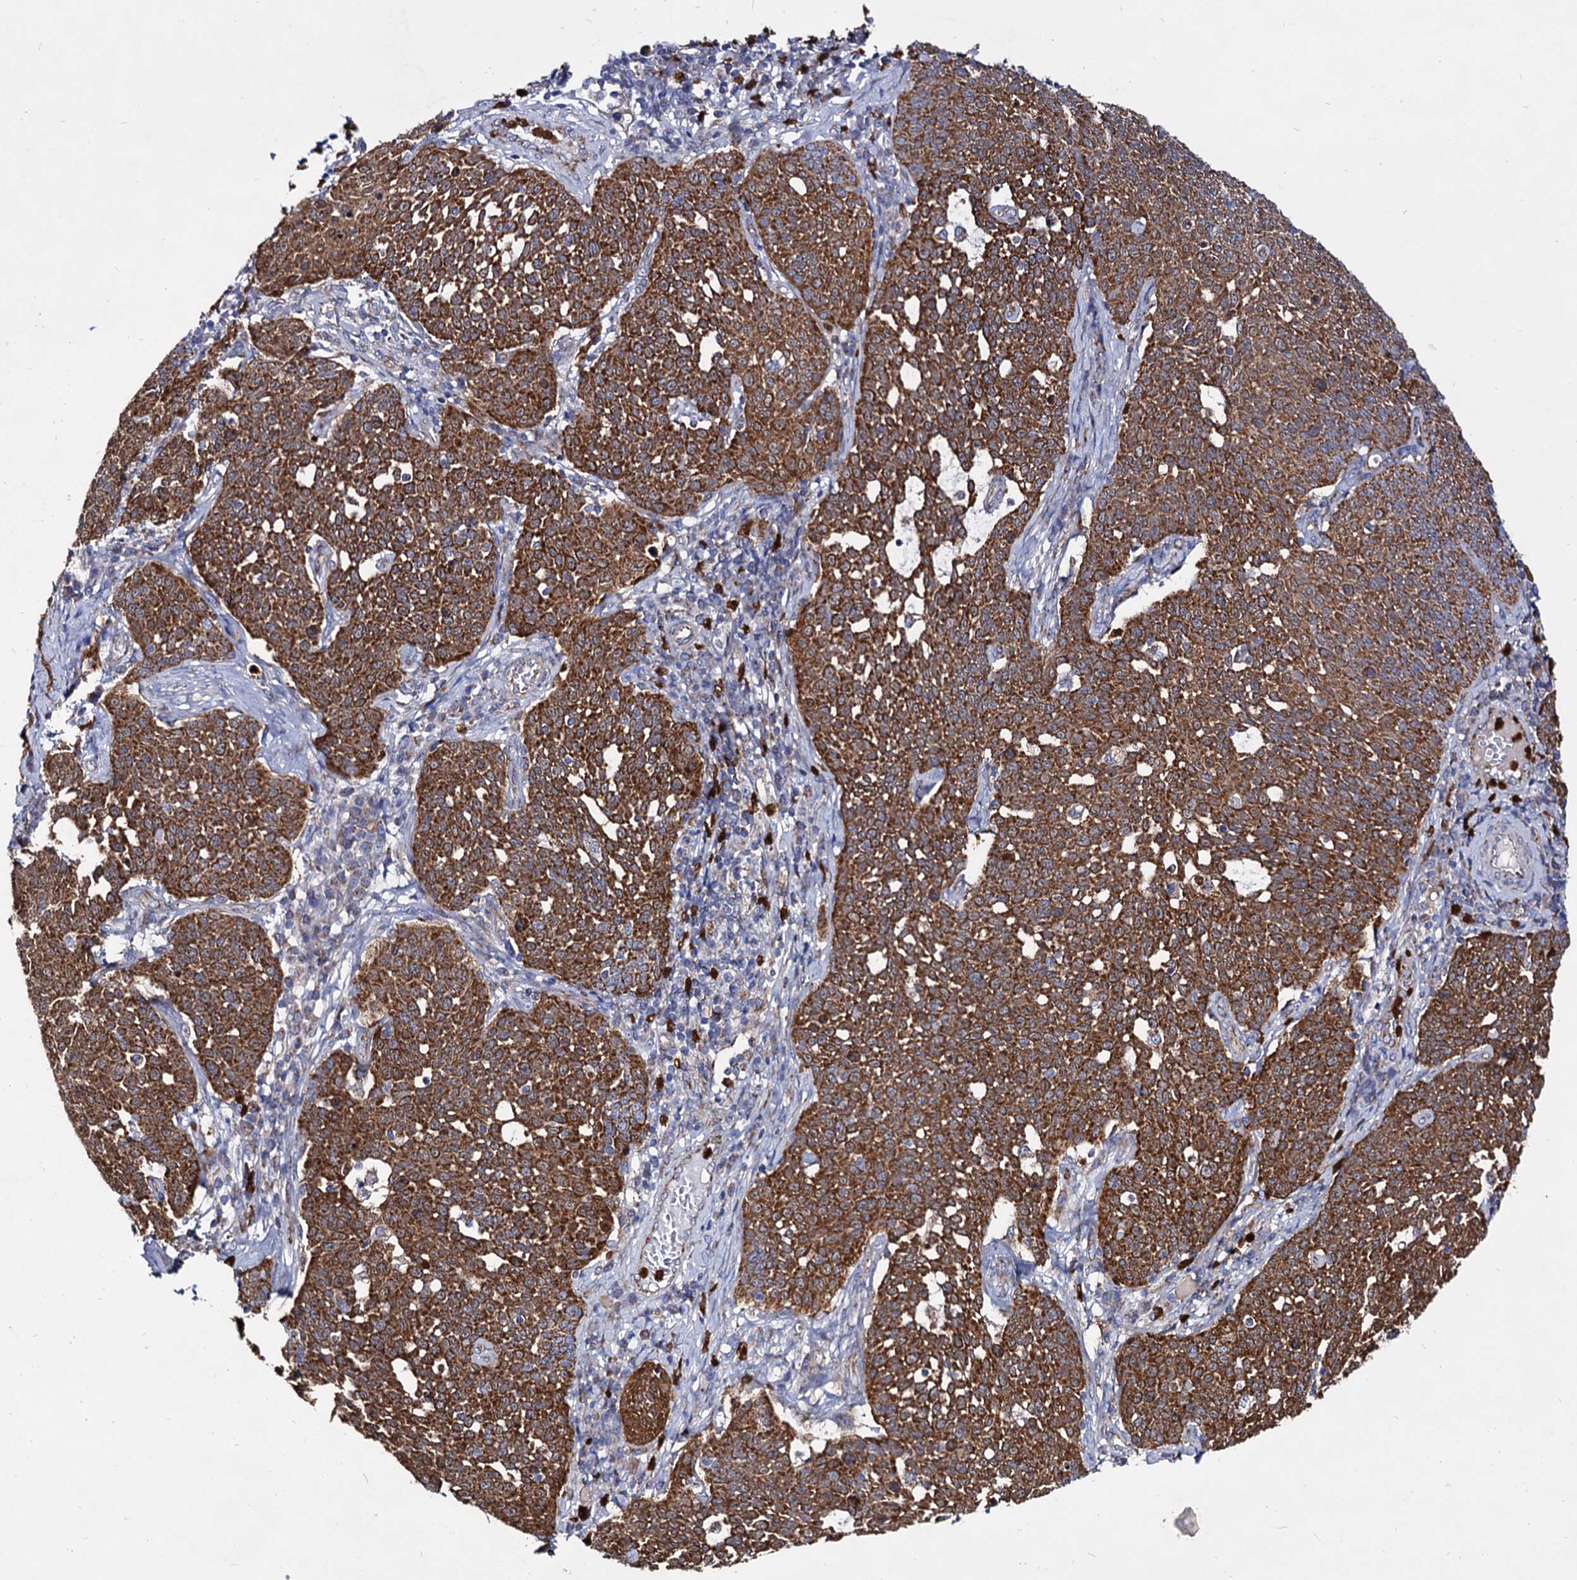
{"staining": {"intensity": "moderate", "quantity": ">75%", "location": "cytoplasmic/membranous"}, "tissue": "cervical cancer", "cell_type": "Tumor cells", "image_type": "cancer", "snomed": [{"axis": "morphology", "description": "Squamous cell carcinoma, NOS"}, {"axis": "topography", "description": "Cervix"}], "caption": "An immunohistochemistry (IHC) photomicrograph of tumor tissue is shown. Protein staining in brown labels moderate cytoplasmic/membranous positivity in cervical squamous cell carcinoma within tumor cells.", "gene": "ACAD9", "patient": {"sex": "female", "age": 34}}